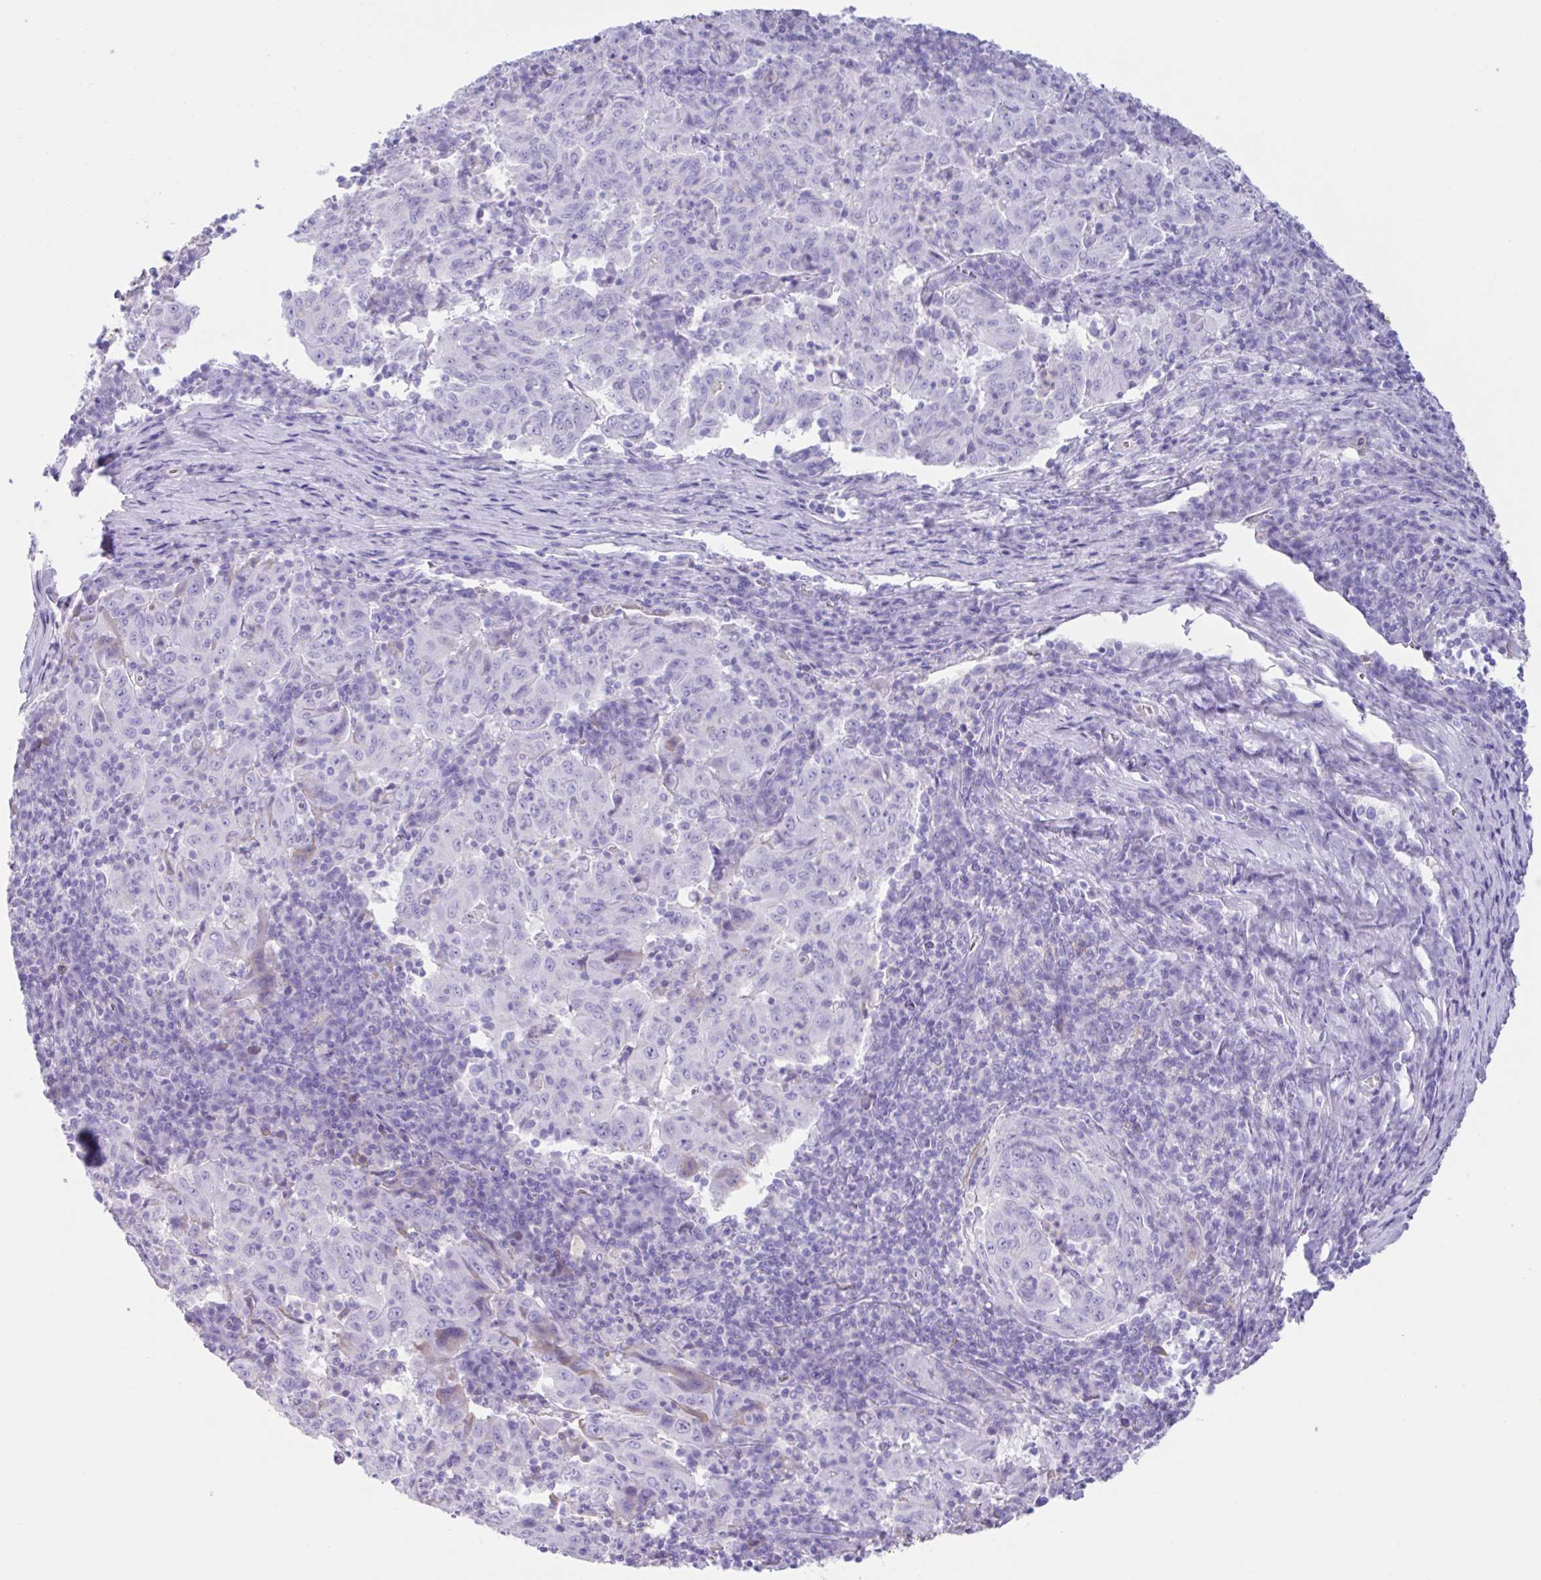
{"staining": {"intensity": "negative", "quantity": "none", "location": "none"}, "tissue": "pancreatic cancer", "cell_type": "Tumor cells", "image_type": "cancer", "snomed": [{"axis": "morphology", "description": "Adenocarcinoma, NOS"}, {"axis": "topography", "description": "Pancreas"}], "caption": "The micrograph shows no significant expression in tumor cells of pancreatic cancer.", "gene": "LARGE2", "patient": {"sex": "male", "age": 63}}